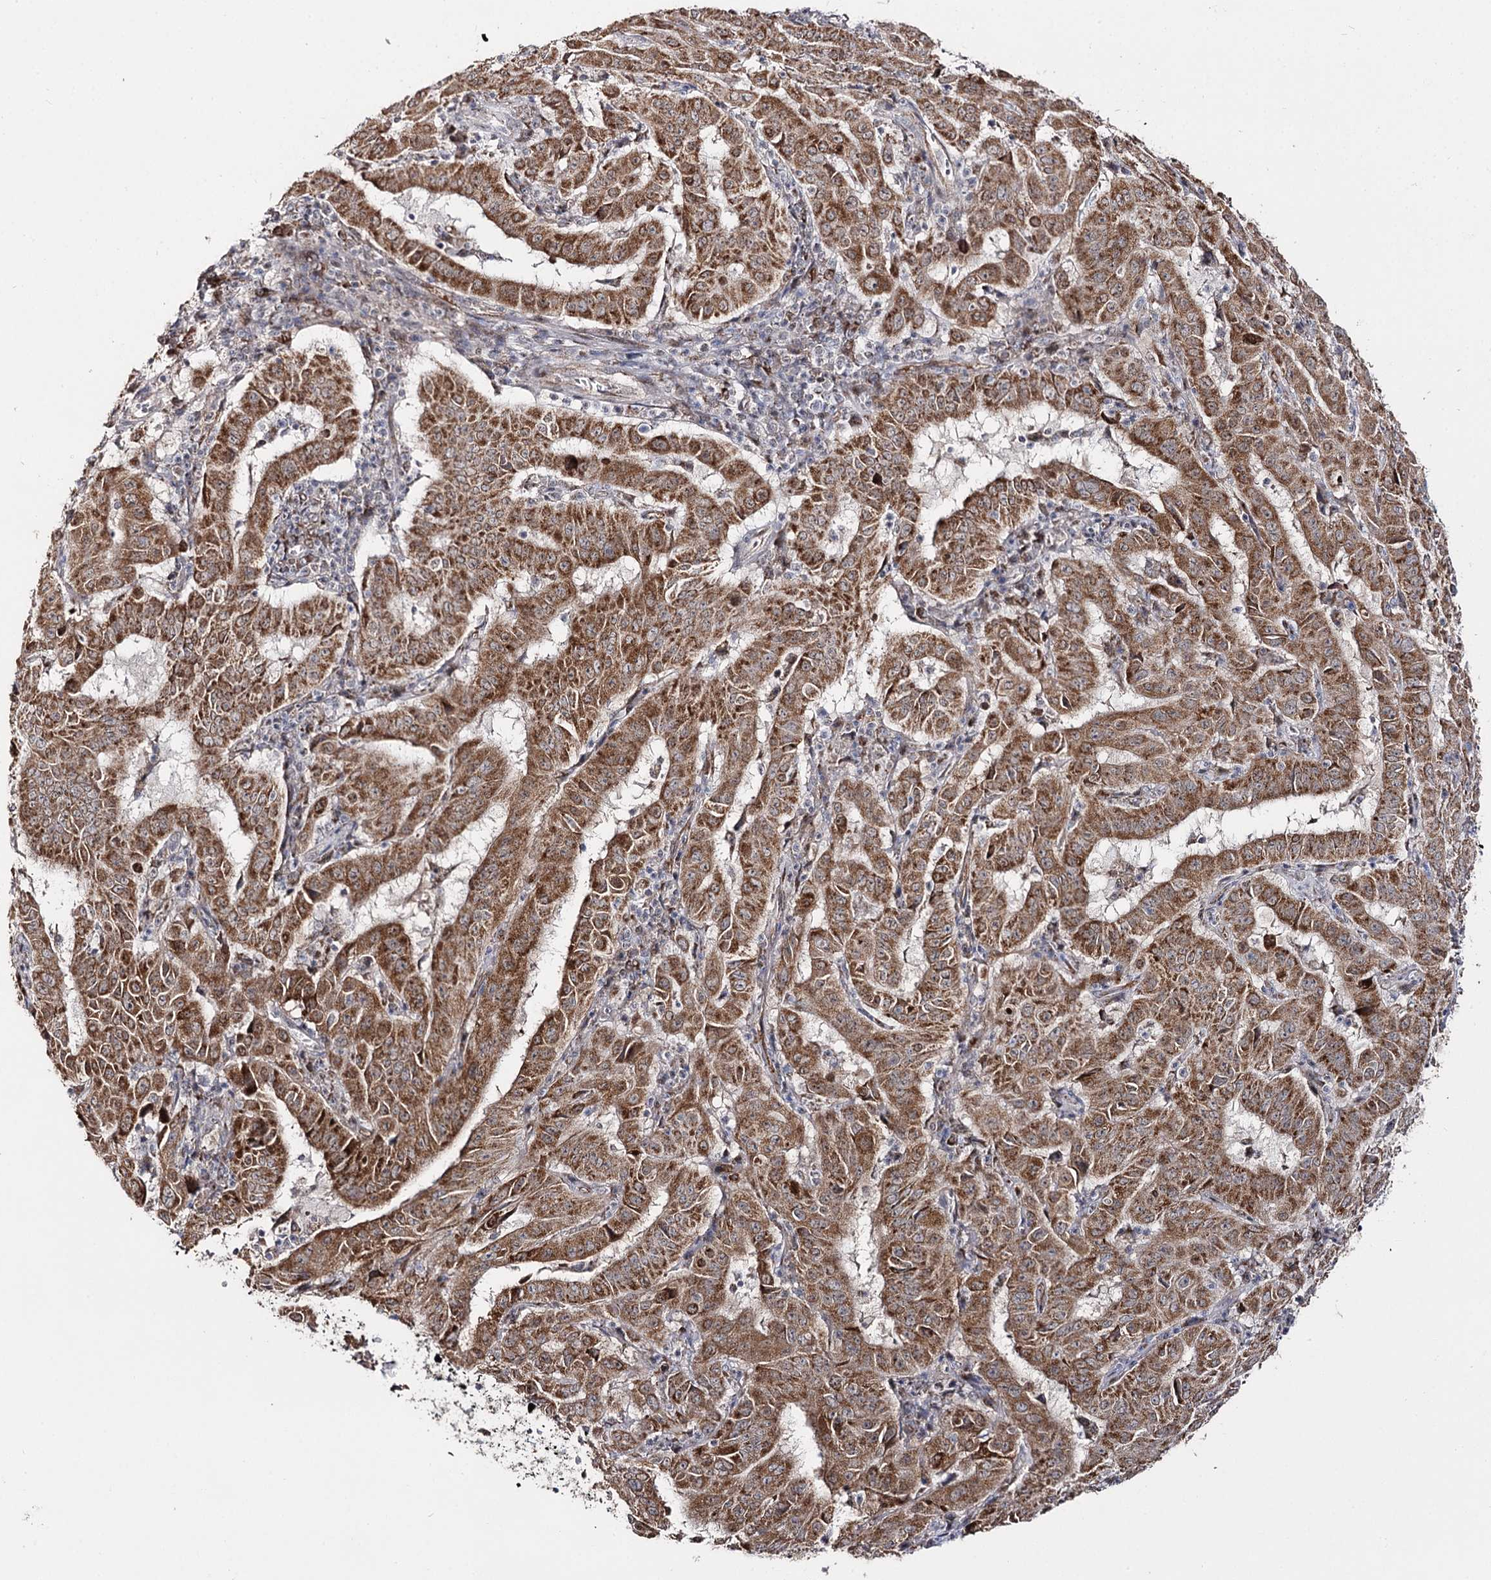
{"staining": {"intensity": "strong", "quantity": ">75%", "location": "cytoplasmic/membranous"}, "tissue": "pancreatic cancer", "cell_type": "Tumor cells", "image_type": "cancer", "snomed": [{"axis": "morphology", "description": "Adenocarcinoma, NOS"}, {"axis": "topography", "description": "Pancreas"}], "caption": "An immunohistochemistry micrograph of tumor tissue is shown. Protein staining in brown shows strong cytoplasmic/membranous positivity in adenocarcinoma (pancreatic) within tumor cells.", "gene": "CBR4", "patient": {"sex": "male", "age": 63}}